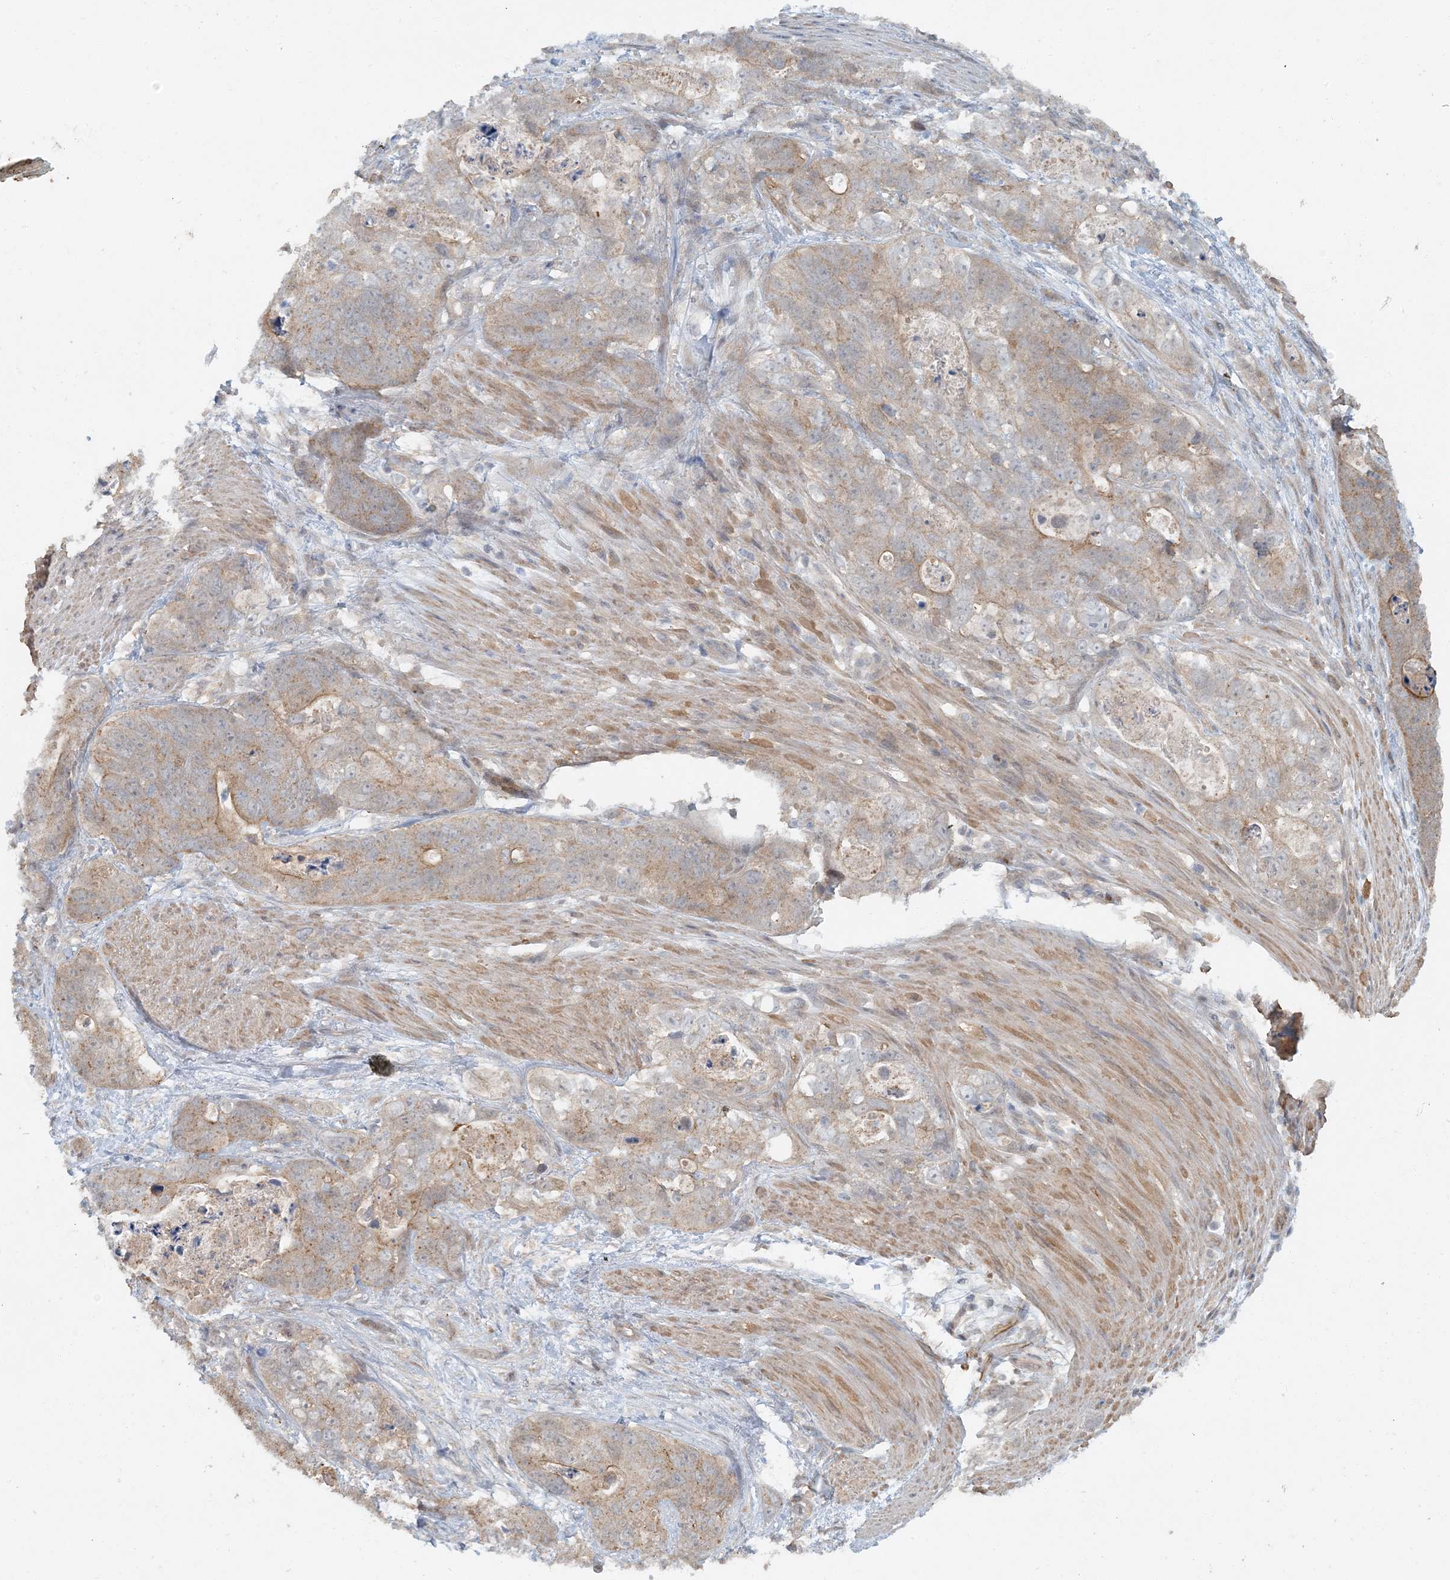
{"staining": {"intensity": "weak", "quantity": ">75%", "location": "cytoplasmic/membranous"}, "tissue": "stomach cancer", "cell_type": "Tumor cells", "image_type": "cancer", "snomed": [{"axis": "morphology", "description": "Normal tissue, NOS"}, {"axis": "morphology", "description": "Adenocarcinoma, NOS"}, {"axis": "topography", "description": "Stomach"}], "caption": "IHC of human stomach adenocarcinoma displays low levels of weak cytoplasmic/membranous positivity in about >75% of tumor cells.", "gene": "AK9", "patient": {"sex": "female", "age": 89}}